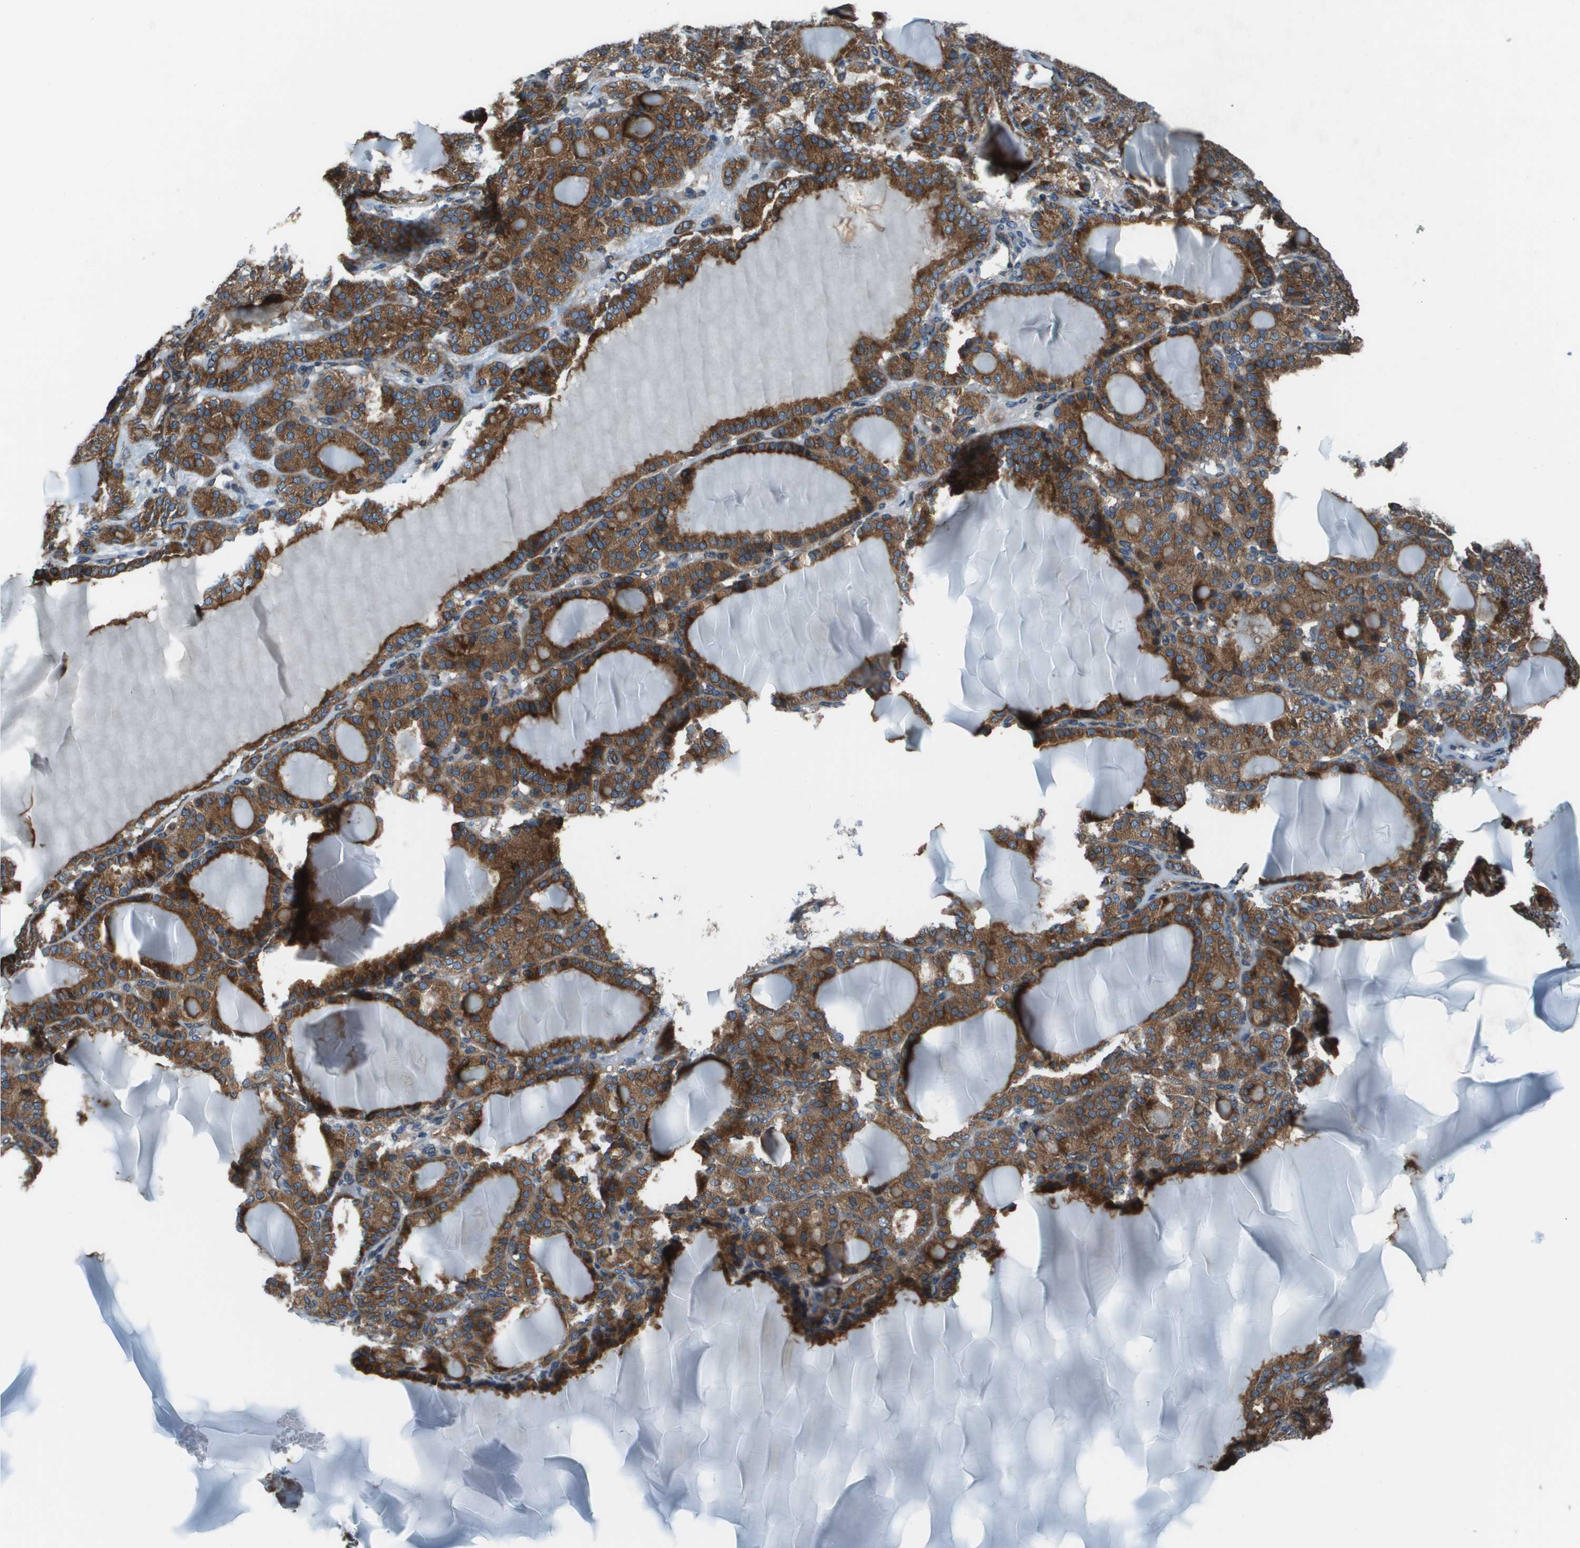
{"staining": {"intensity": "moderate", "quantity": ">75%", "location": "cytoplasmic/membranous"}, "tissue": "thyroid gland", "cell_type": "Glandular cells", "image_type": "normal", "snomed": [{"axis": "morphology", "description": "Normal tissue, NOS"}, {"axis": "topography", "description": "Thyroid gland"}], "caption": "High-power microscopy captured an immunohistochemistry (IHC) image of normal thyroid gland, revealing moderate cytoplasmic/membranous positivity in about >75% of glandular cells.", "gene": "ARFGAP2", "patient": {"sex": "female", "age": 28}}